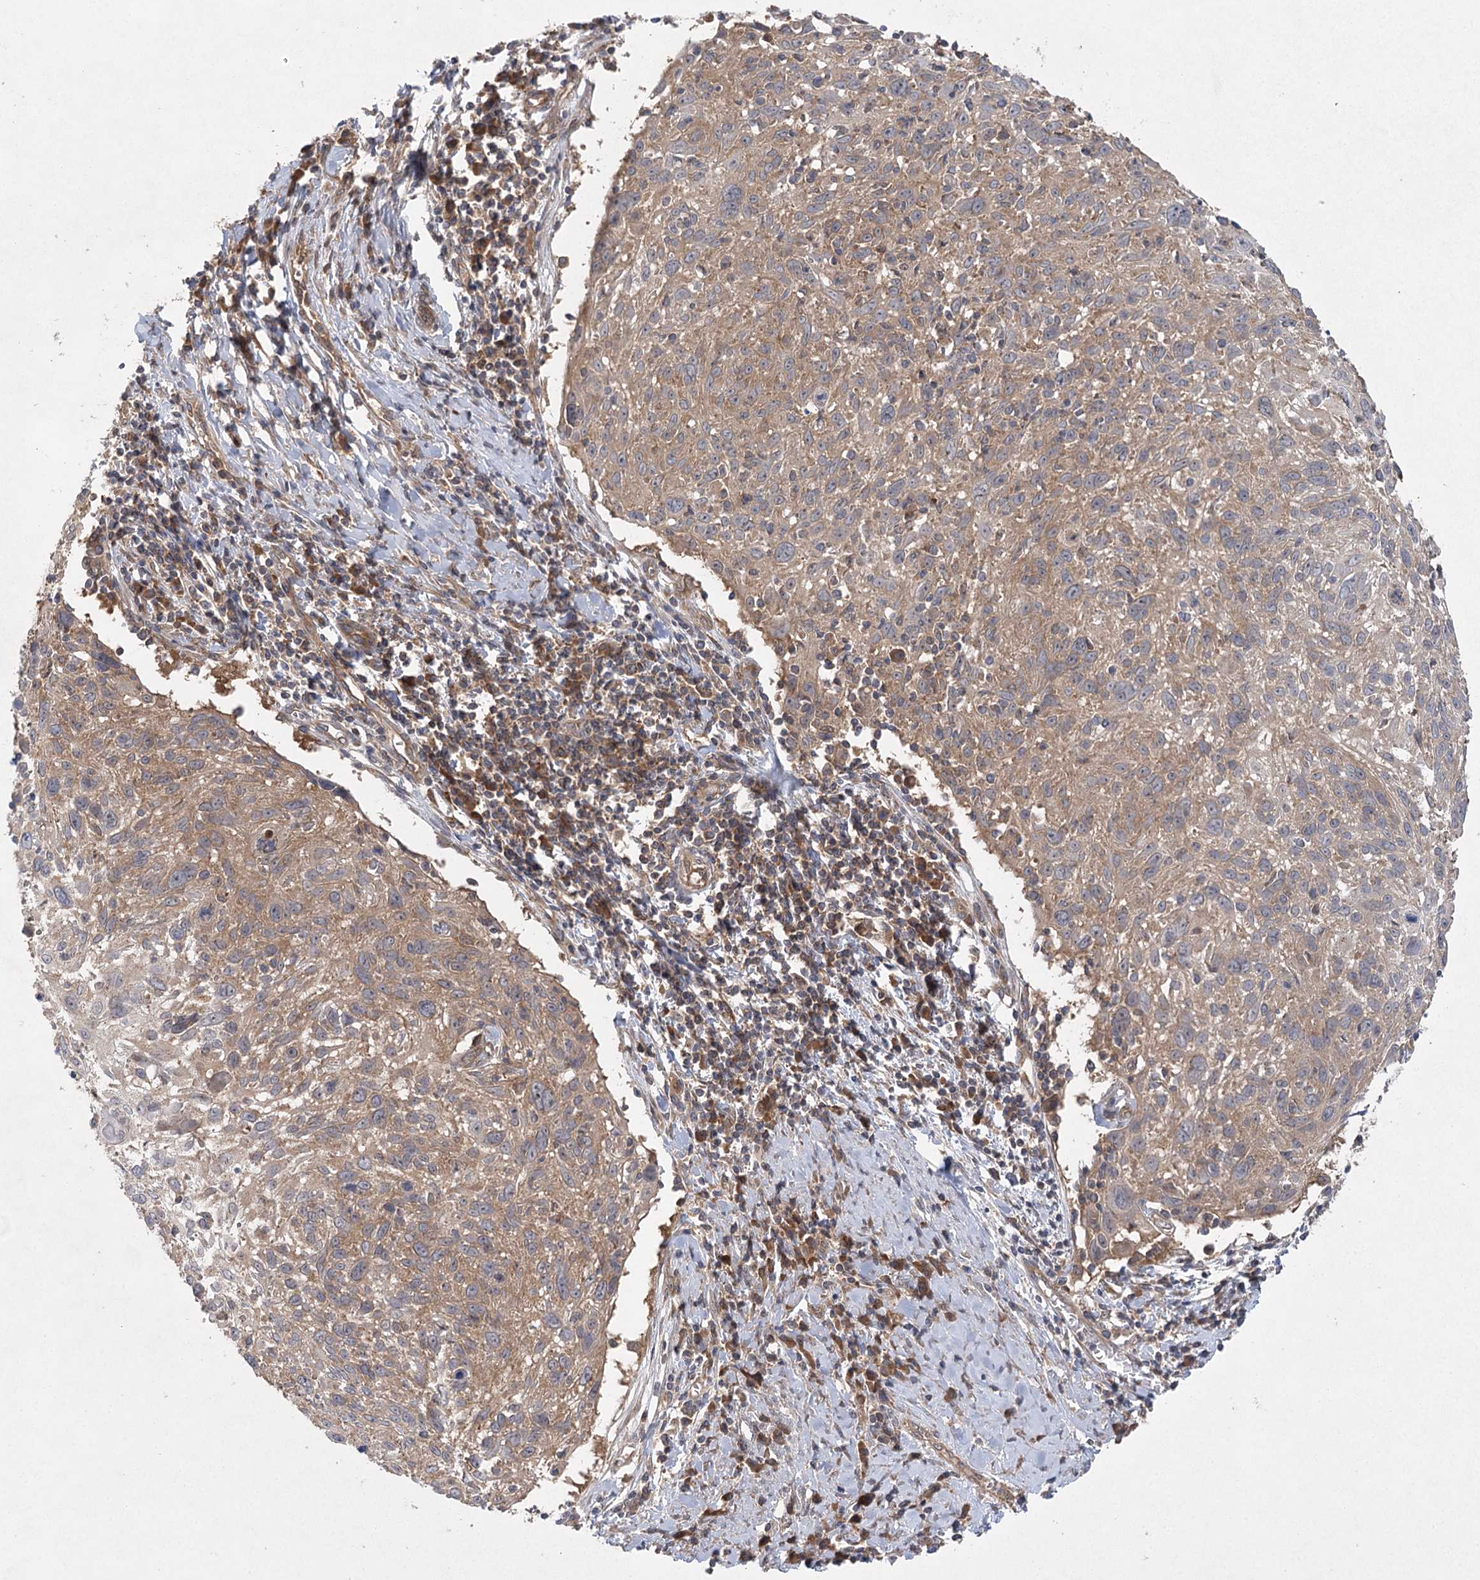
{"staining": {"intensity": "moderate", "quantity": "25%-75%", "location": "cytoplasmic/membranous"}, "tissue": "cervical cancer", "cell_type": "Tumor cells", "image_type": "cancer", "snomed": [{"axis": "morphology", "description": "Squamous cell carcinoma, NOS"}, {"axis": "topography", "description": "Cervix"}], "caption": "Cervical cancer was stained to show a protein in brown. There is medium levels of moderate cytoplasmic/membranous positivity in approximately 25%-75% of tumor cells. The staining is performed using DAB (3,3'-diaminobenzidine) brown chromogen to label protein expression. The nuclei are counter-stained blue using hematoxylin.", "gene": "EIF3A", "patient": {"sex": "female", "age": 51}}